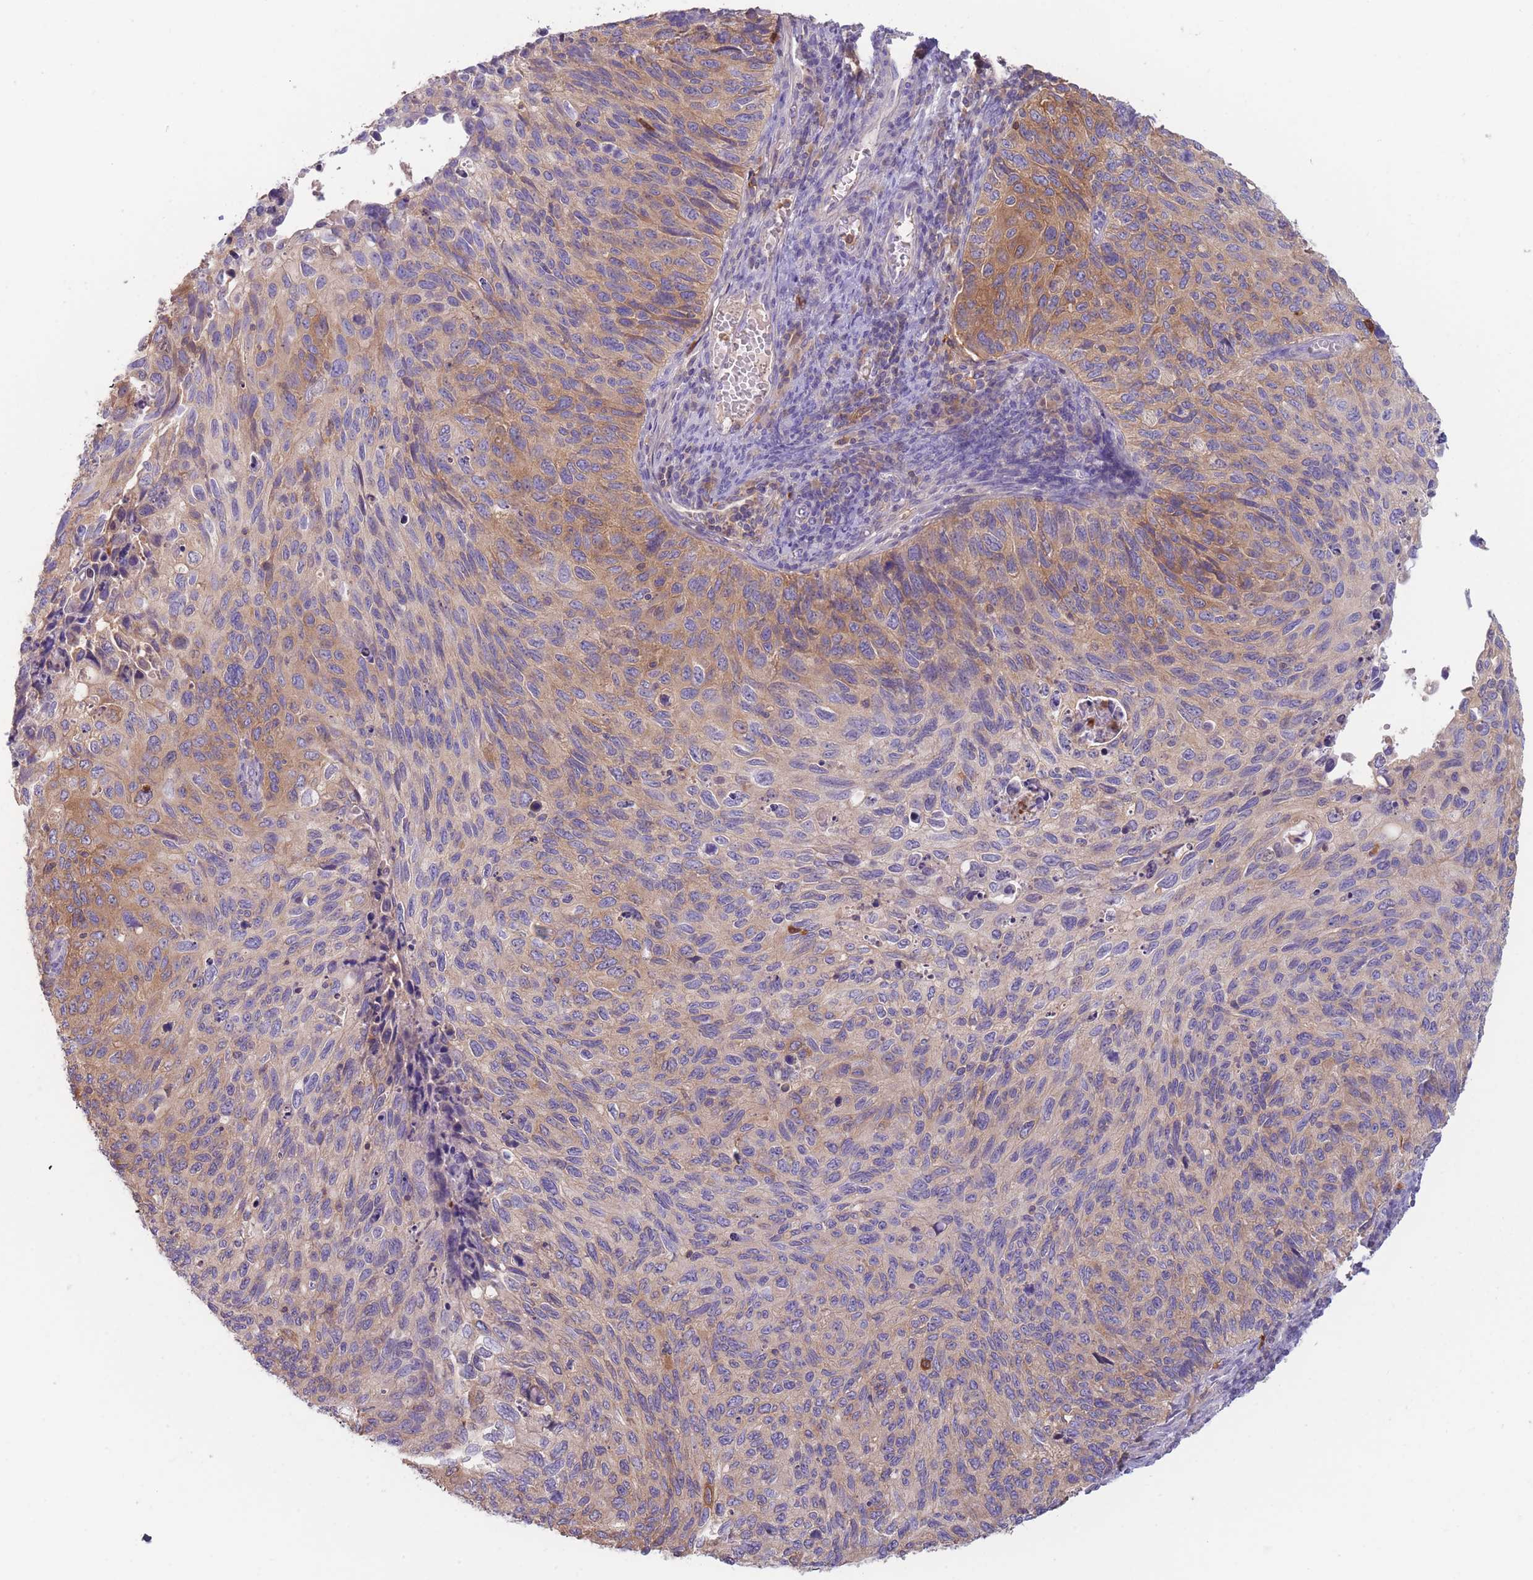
{"staining": {"intensity": "moderate", "quantity": "25%-75%", "location": "cytoplasmic/membranous"}, "tissue": "cervical cancer", "cell_type": "Tumor cells", "image_type": "cancer", "snomed": [{"axis": "morphology", "description": "Squamous cell carcinoma, NOS"}, {"axis": "topography", "description": "Cervix"}], "caption": "IHC (DAB) staining of human squamous cell carcinoma (cervical) displays moderate cytoplasmic/membranous protein staining in approximately 25%-75% of tumor cells.", "gene": "ST3GAL4", "patient": {"sex": "female", "age": 70}}